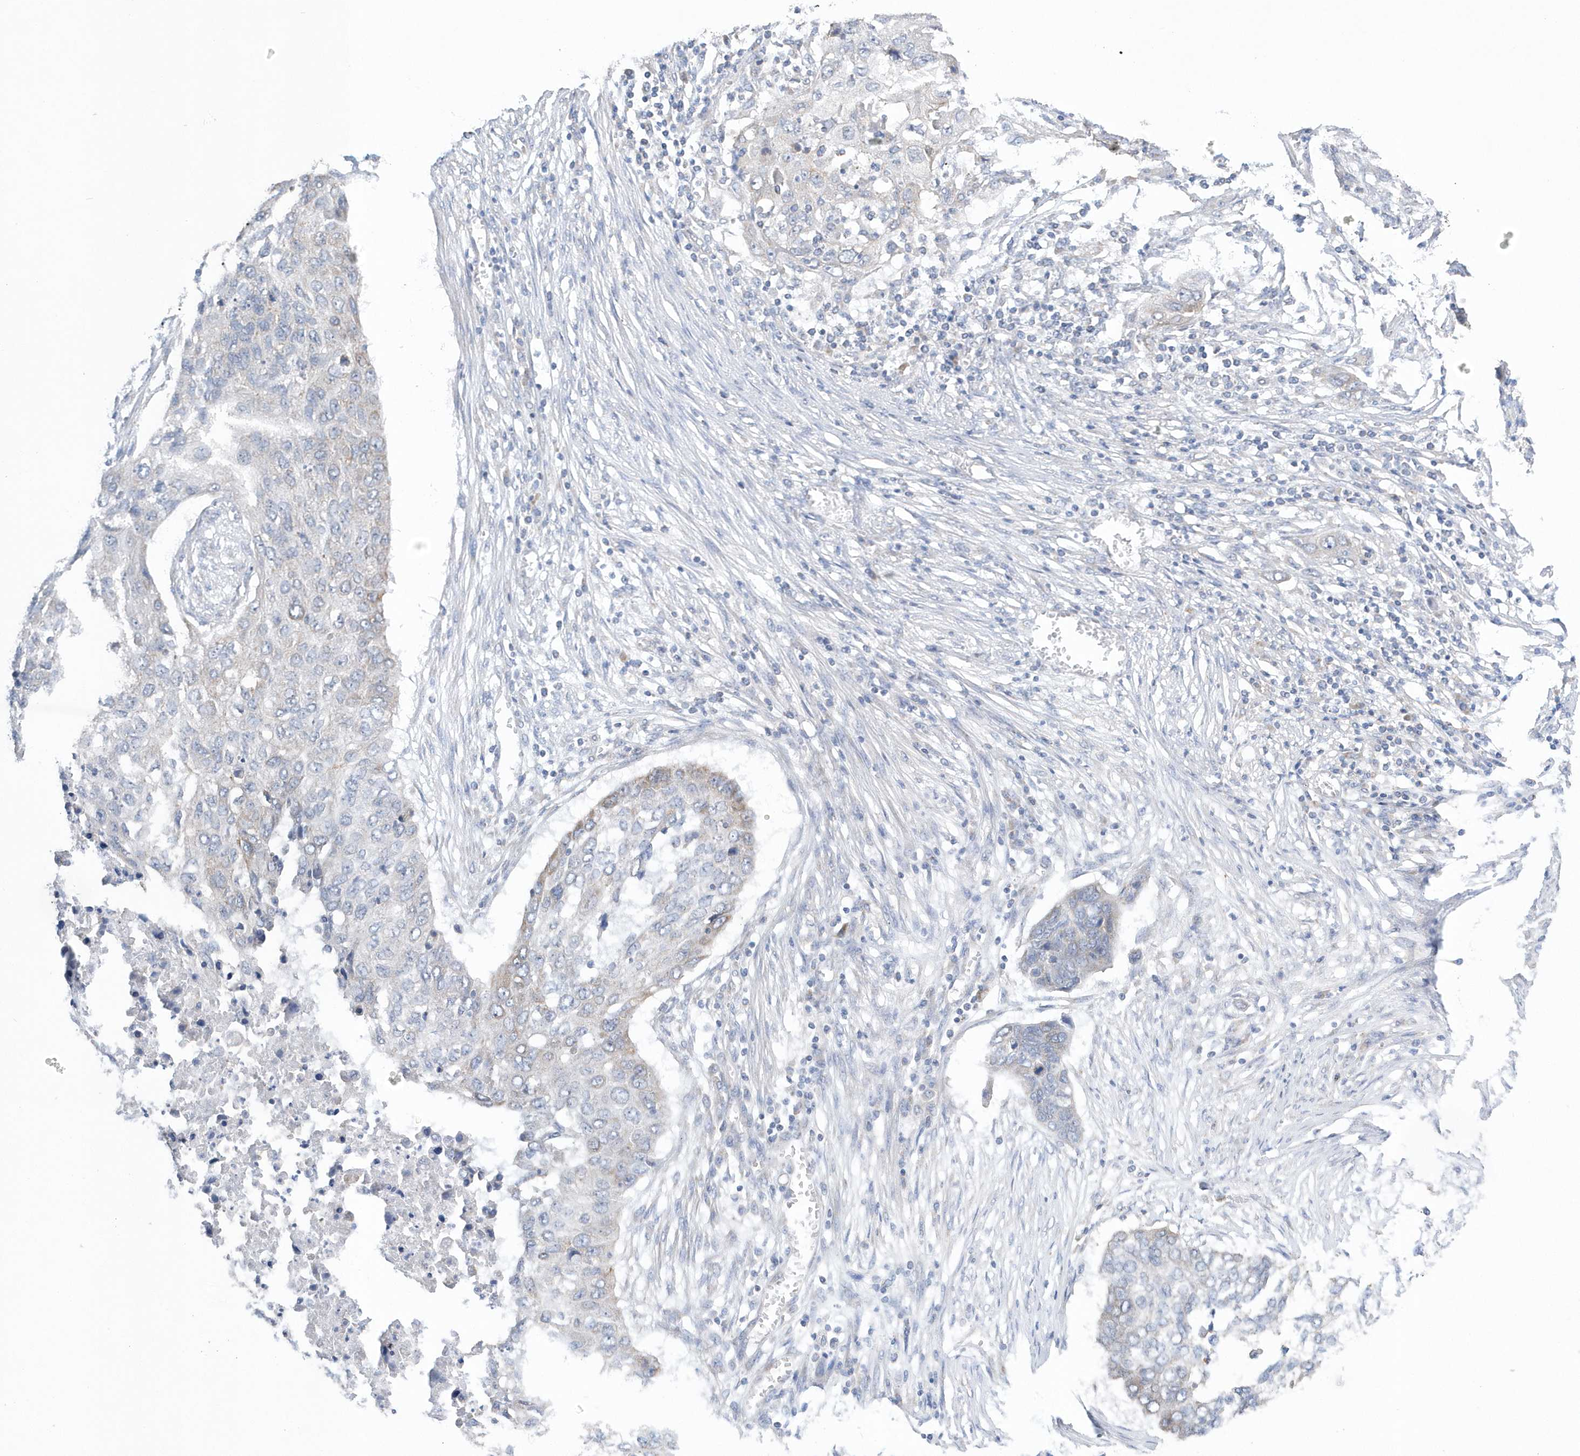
{"staining": {"intensity": "weak", "quantity": "<25%", "location": "cytoplasmic/membranous"}, "tissue": "lung cancer", "cell_type": "Tumor cells", "image_type": "cancer", "snomed": [{"axis": "morphology", "description": "Squamous cell carcinoma, NOS"}, {"axis": "topography", "description": "Lung"}], "caption": "Immunohistochemistry micrograph of neoplastic tissue: lung squamous cell carcinoma stained with DAB shows no significant protein positivity in tumor cells.", "gene": "SPATA5", "patient": {"sex": "female", "age": 63}}